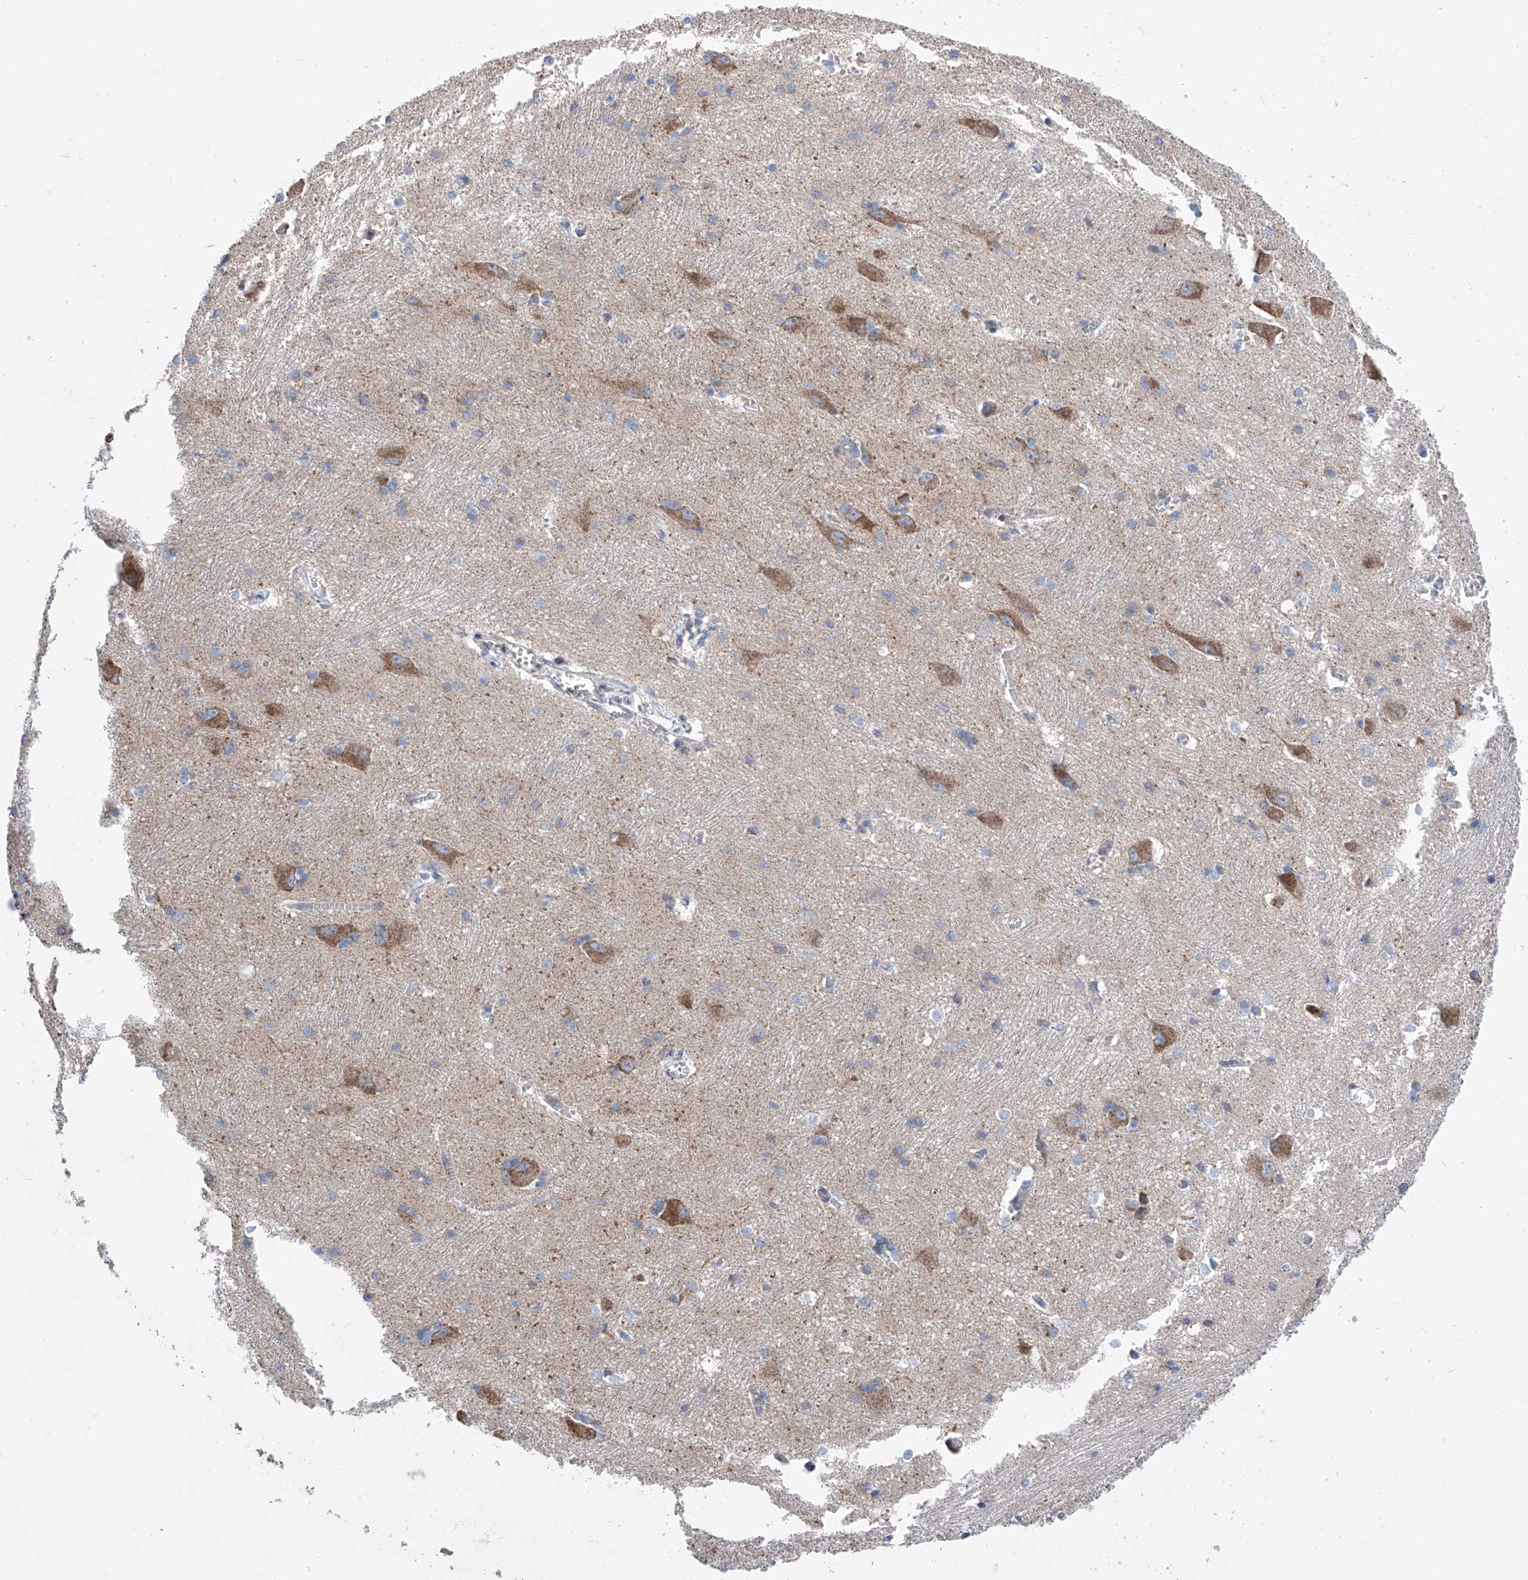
{"staining": {"intensity": "weak", "quantity": "<25%", "location": "cytoplasmic/membranous"}, "tissue": "caudate", "cell_type": "Glial cells", "image_type": "normal", "snomed": [{"axis": "morphology", "description": "Normal tissue, NOS"}, {"axis": "topography", "description": "Lateral ventricle wall"}], "caption": "A high-resolution histopathology image shows IHC staining of benign caudate, which displays no significant expression in glial cells. Brightfield microscopy of IHC stained with DAB (3,3'-diaminobenzidine) (brown) and hematoxylin (blue), captured at high magnification.", "gene": "MAD2L1", "patient": {"sex": "male", "age": 37}}